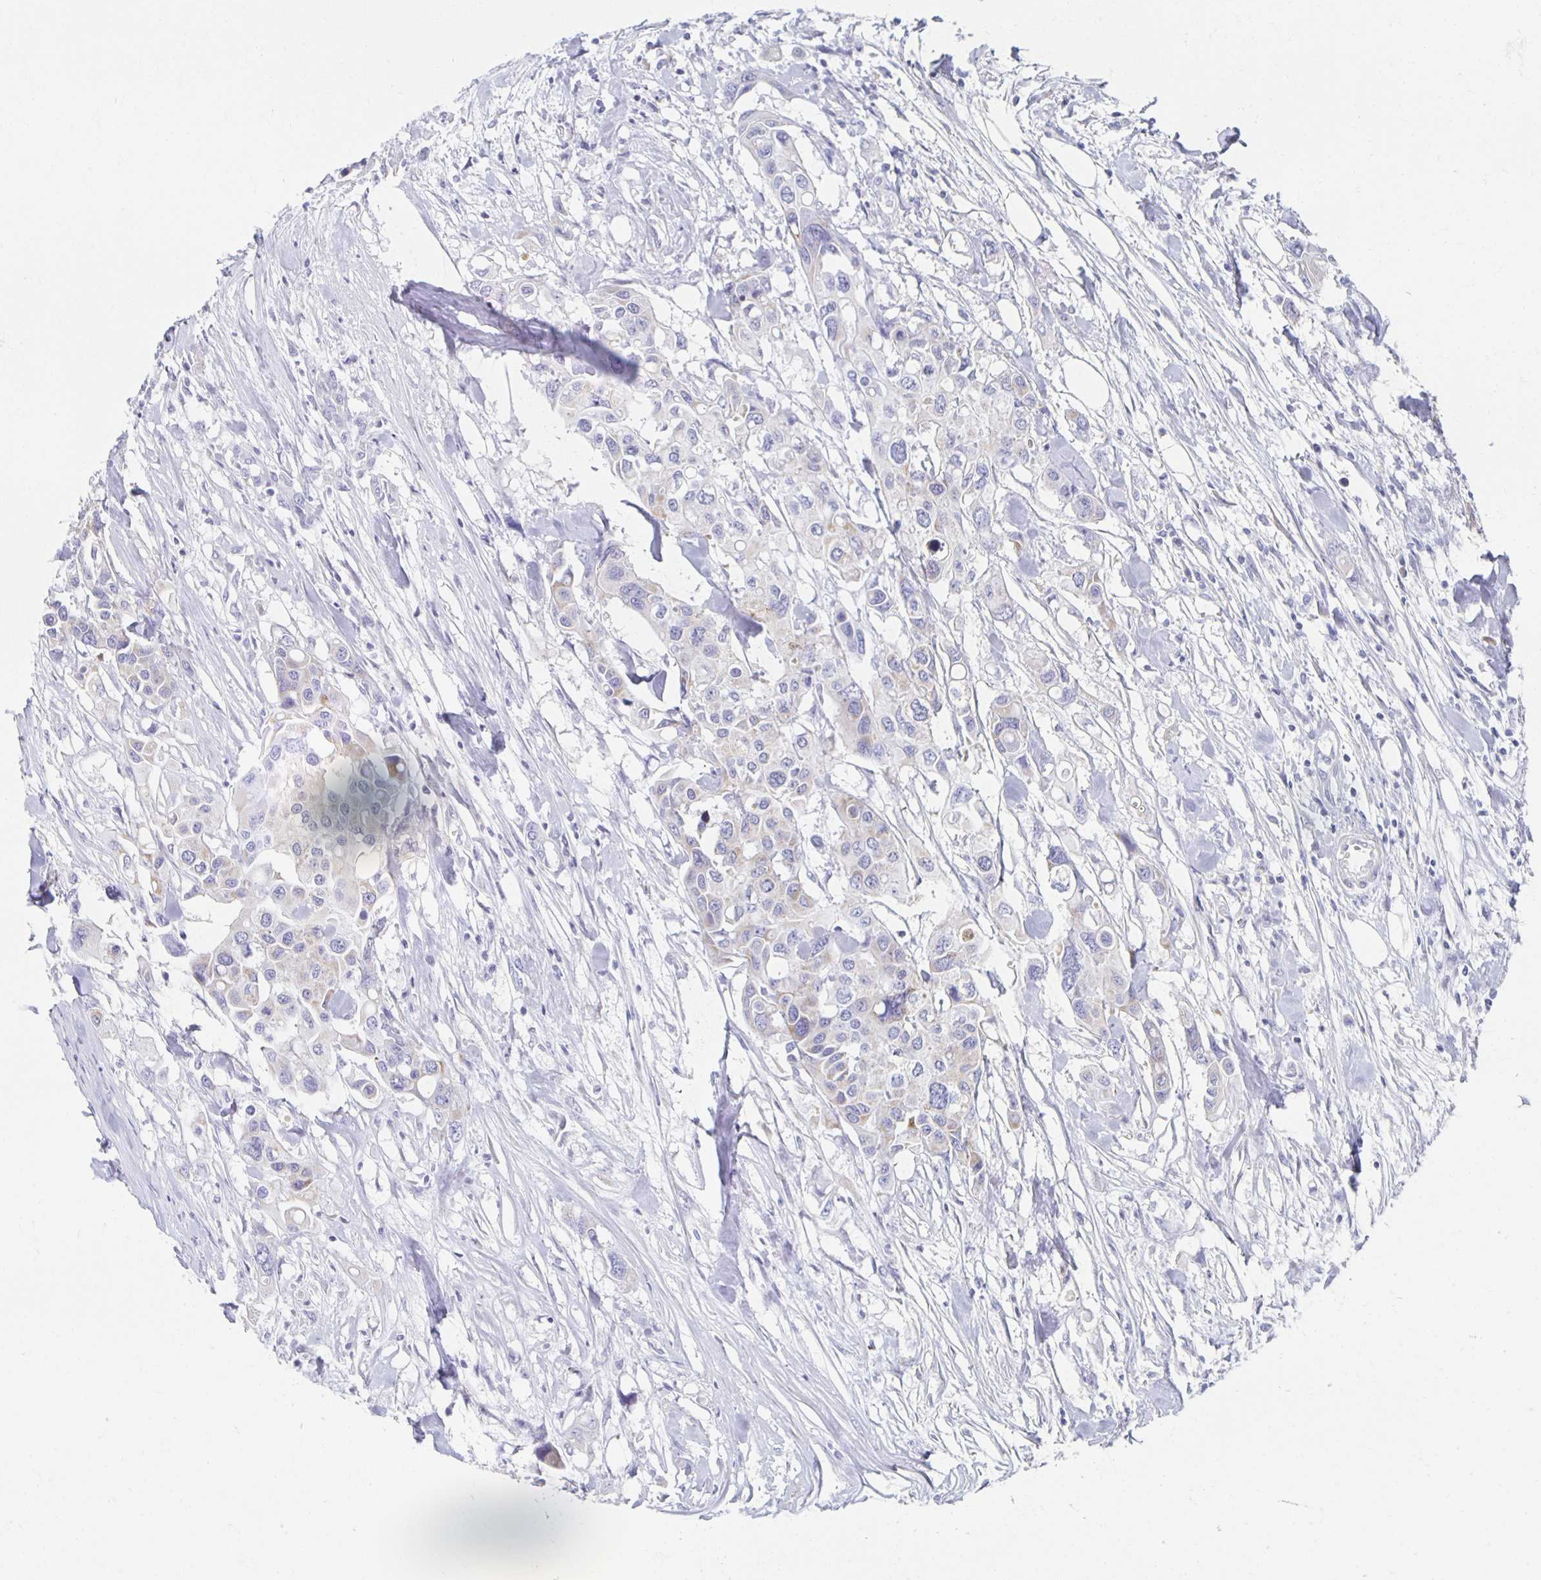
{"staining": {"intensity": "negative", "quantity": "none", "location": "none"}, "tissue": "colorectal cancer", "cell_type": "Tumor cells", "image_type": "cancer", "snomed": [{"axis": "morphology", "description": "Adenocarcinoma, NOS"}, {"axis": "topography", "description": "Colon"}], "caption": "Colorectal cancer (adenocarcinoma) was stained to show a protein in brown. There is no significant staining in tumor cells.", "gene": "TEX44", "patient": {"sex": "male", "age": 77}}